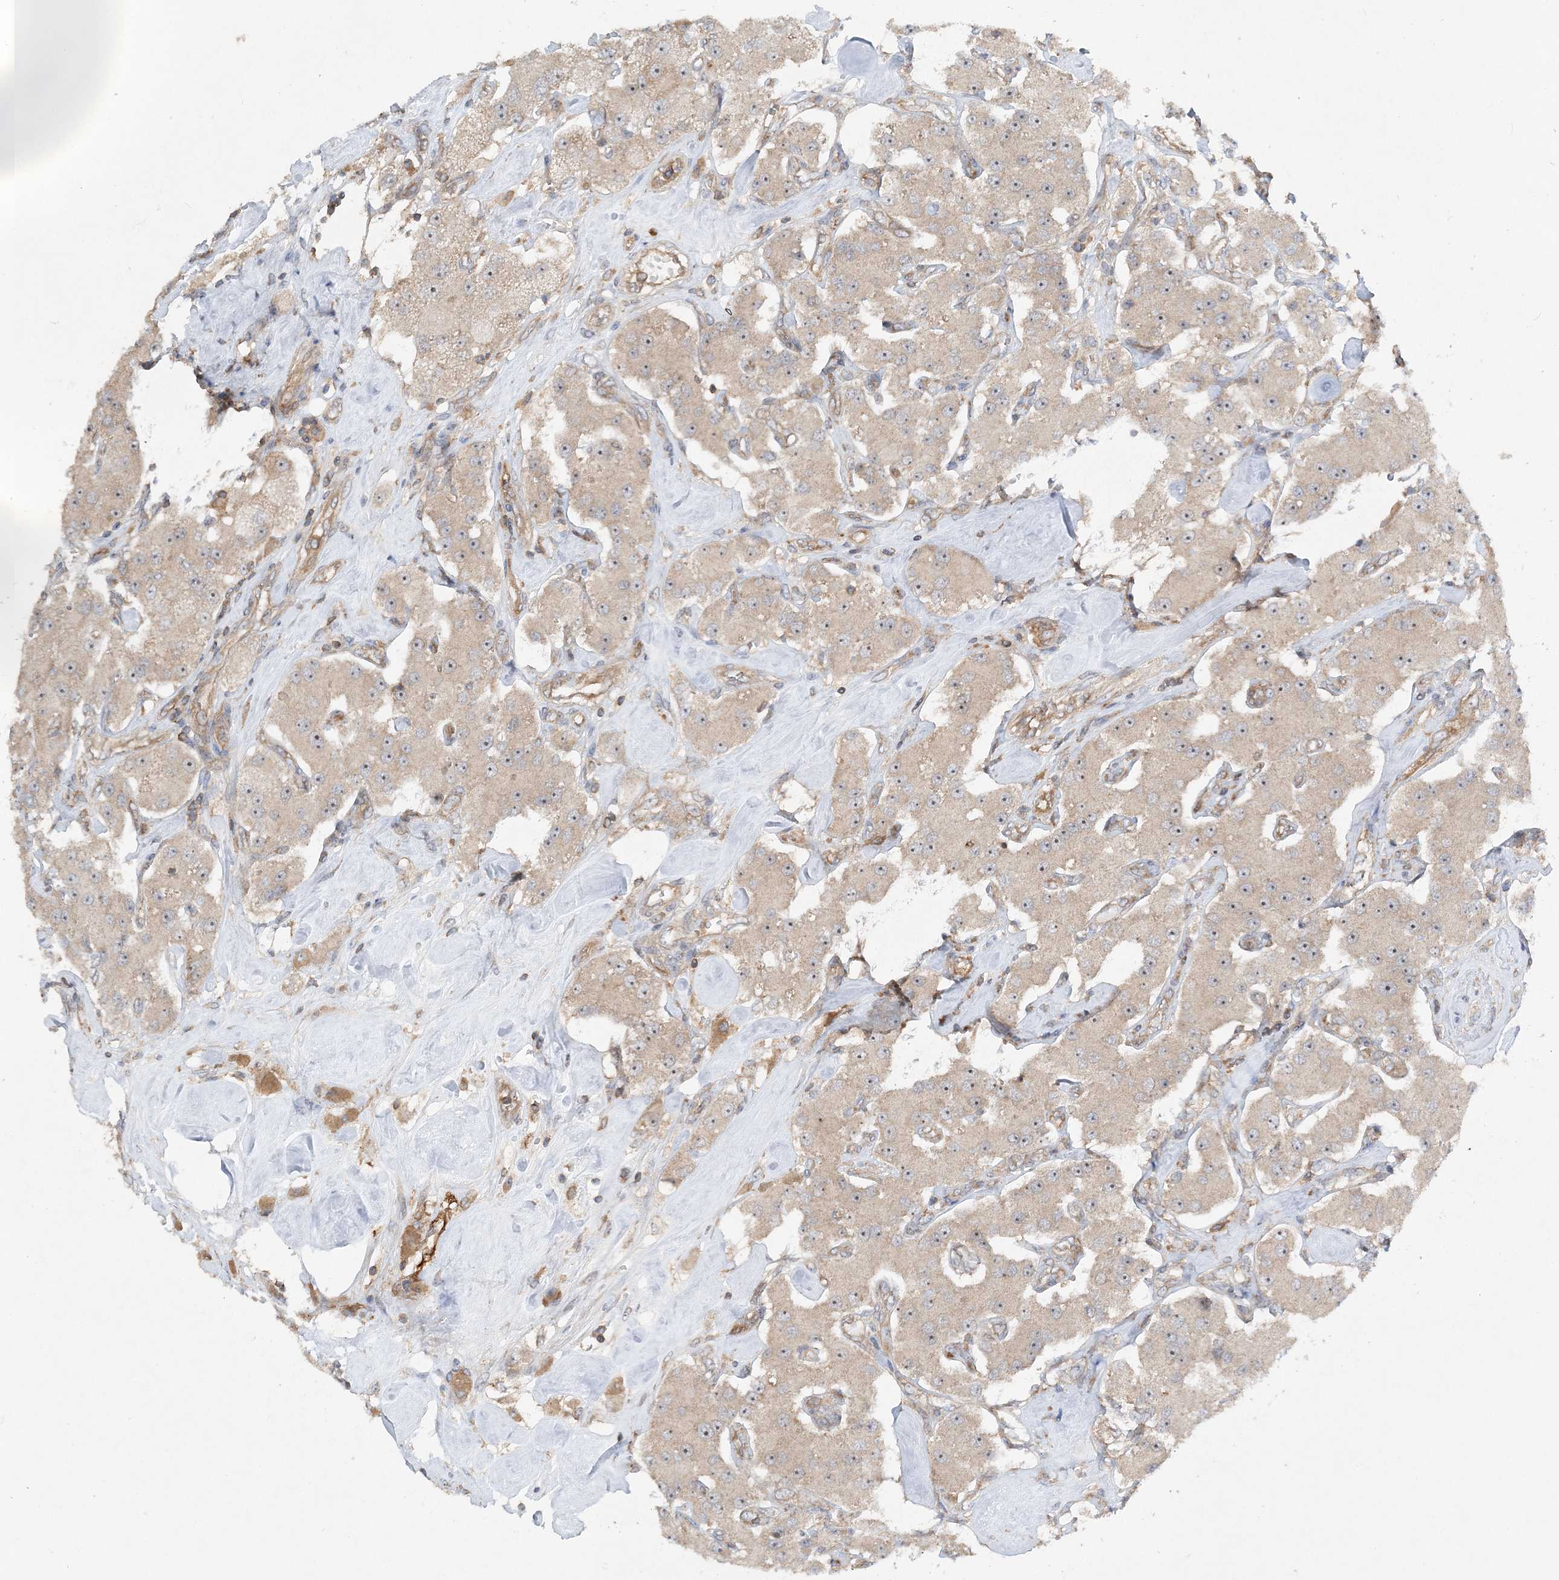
{"staining": {"intensity": "negative", "quantity": "none", "location": "none"}, "tissue": "carcinoid", "cell_type": "Tumor cells", "image_type": "cancer", "snomed": [{"axis": "morphology", "description": "Carcinoid, malignant, NOS"}, {"axis": "topography", "description": "Pancreas"}], "caption": "This is an immunohistochemistry histopathology image of malignant carcinoid. There is no positivity in tumor cells.", "gene": "ACAP2", "patient": {"sex": "male", "age": 41}}